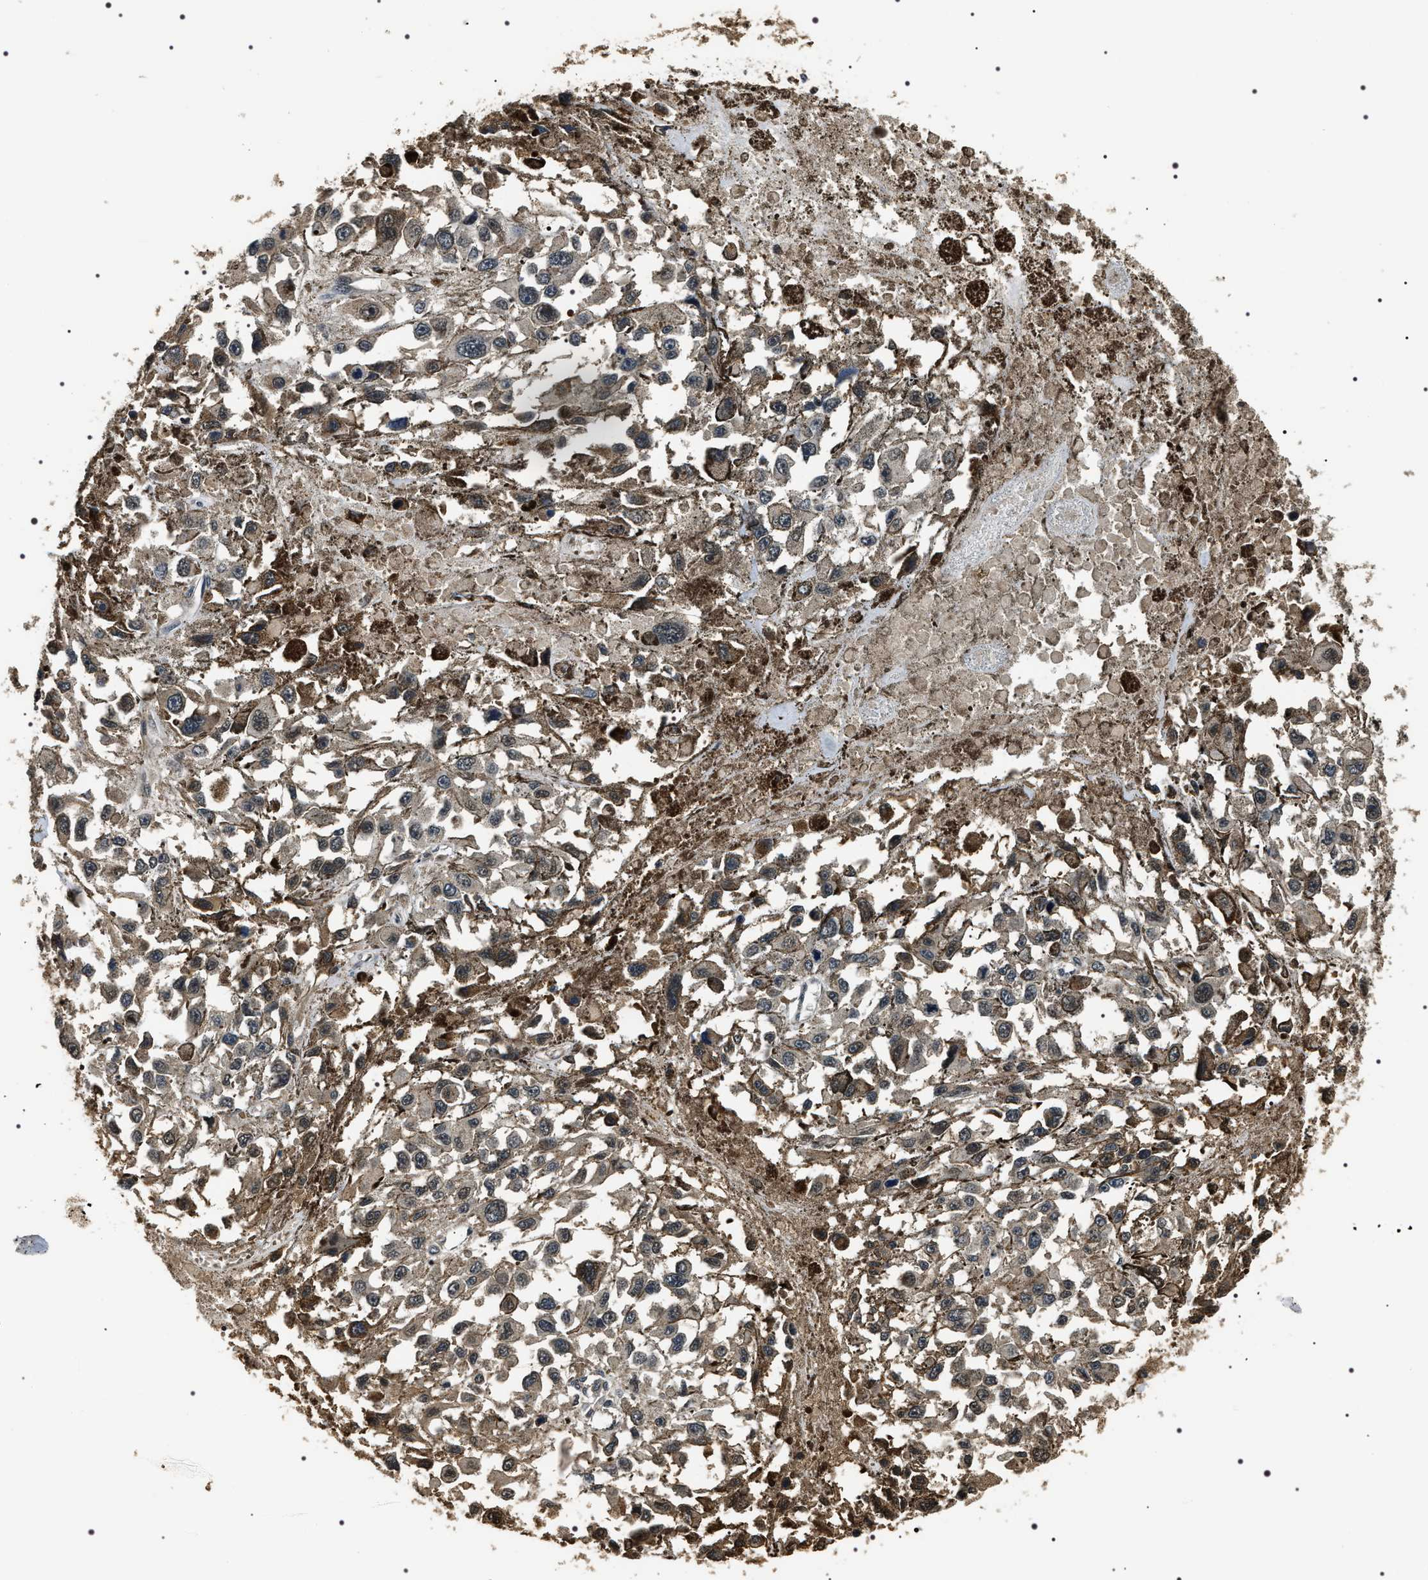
{"staining": {"intensity": "weak", "quantity": "<25%", "location": "cytoplasmic/membranous"}, "tissue": "melanoma", "cell_type": "Tumor cells", "image_type": "cancer", "snomed": [{"axis": "morphology", "description": "Malignant melanoma, Metastatic site"}, {"axis": "topography", "description": "Lymph node"}], "caption": "This is a image of immunohistochemistry (IHC) staining of malignant melanoma (metastatic site), which shows no positivity in tumor cells.", "gene": "ARHGAP22", "patient": {"sex": "male", "age": 59}}